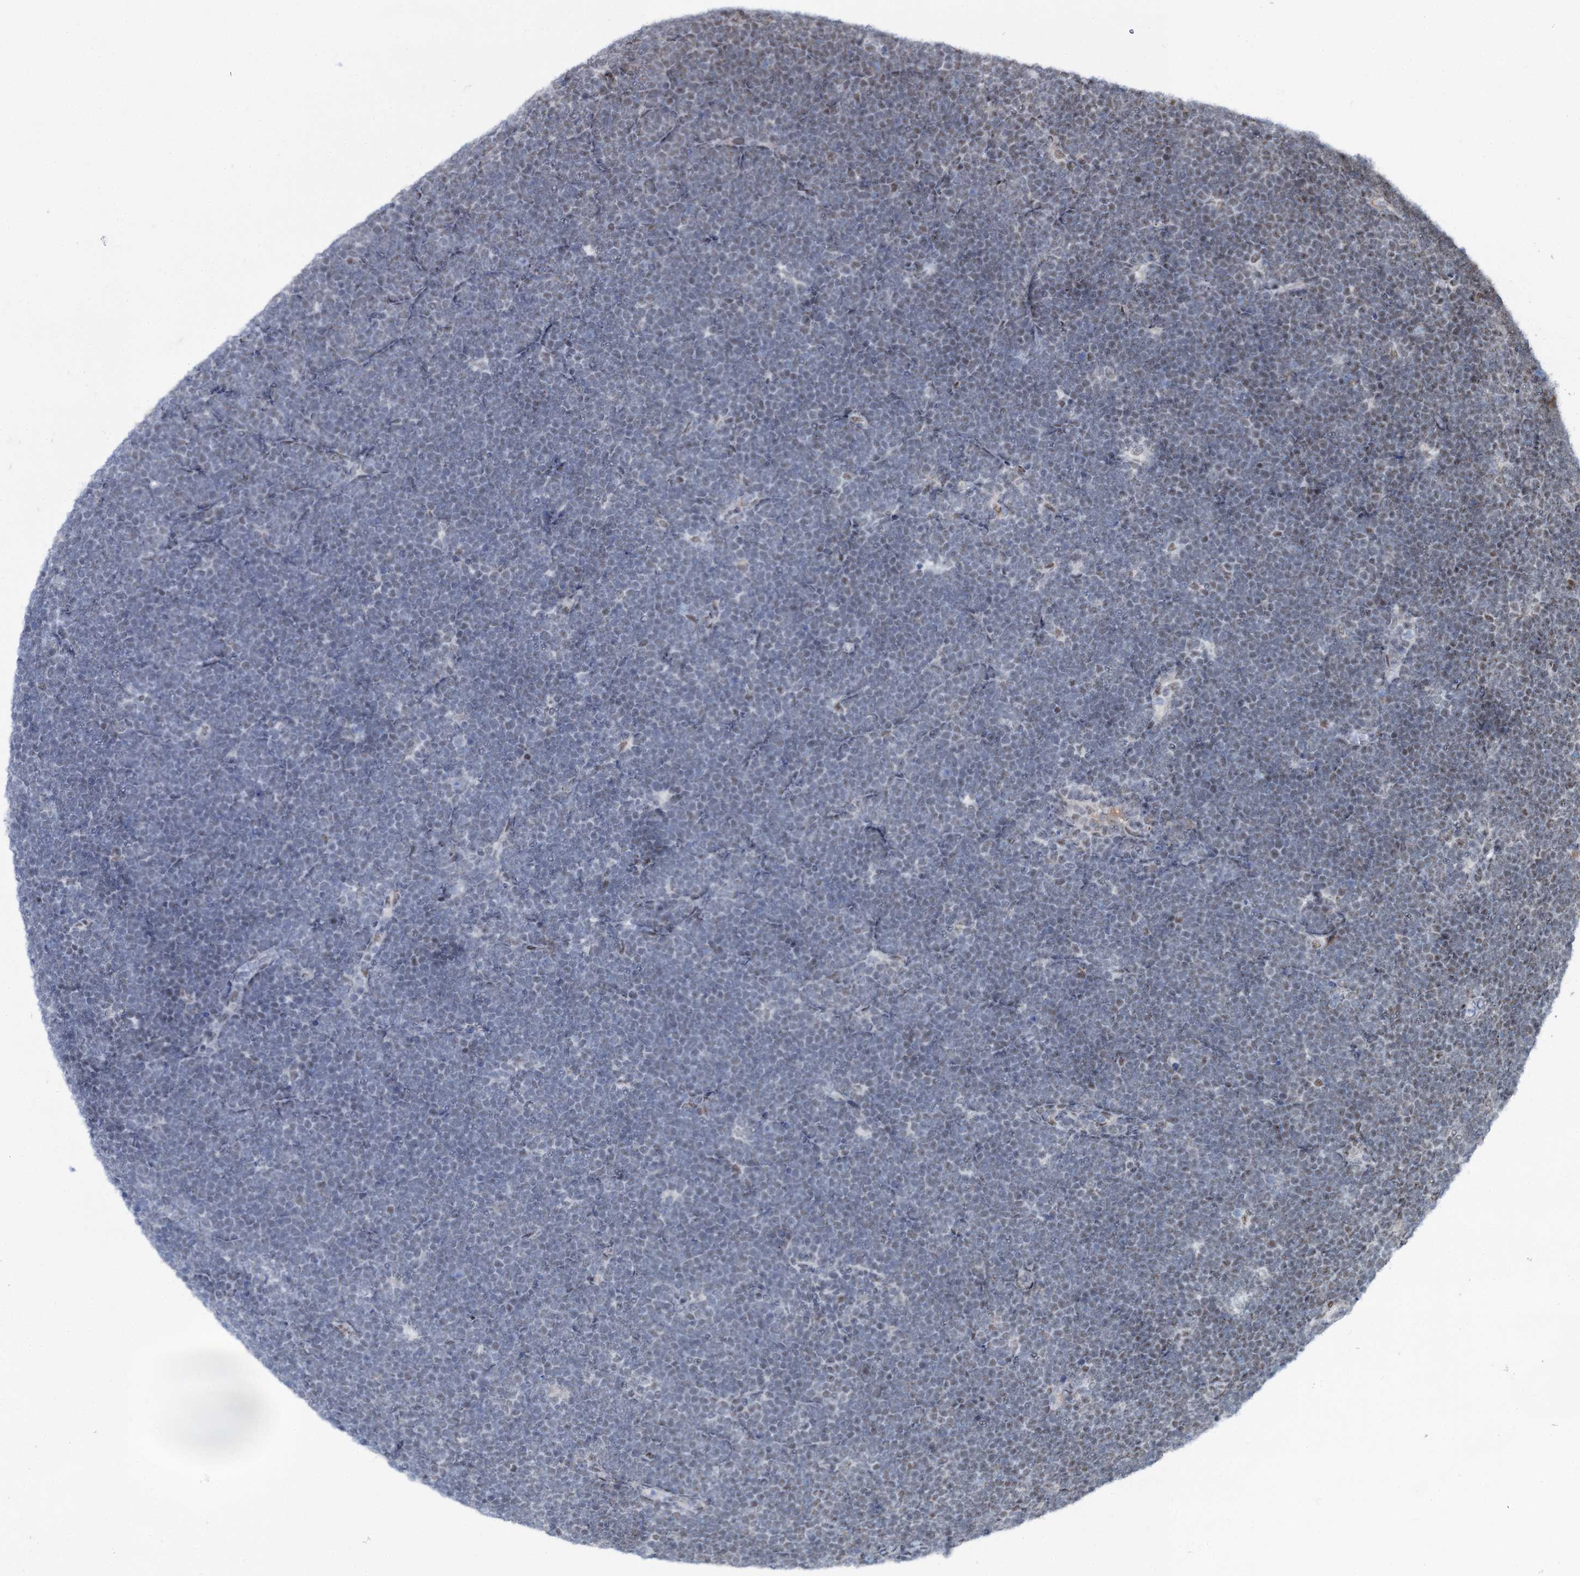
{"staining": {"intensity": "negative", "quantity": "none", "location": "none"}, "tissue": "lymphoma", "cell_type": "Tumor cells", "image_type": "cancer", "snomed": [{"axis": "morphology", "description": "Malignant lymphoma, non-Hodgkin's type, High grade"}, {"axis": "topography", "description": "Lymph node"}], "caption": "The IHC micrograph has no significant staining in tumor cells of high-grade malignant lymphoma, non-Hodgkin's type tissue.", "gene": "SREK1", "patient": {"sex": "male", "age": 13}}